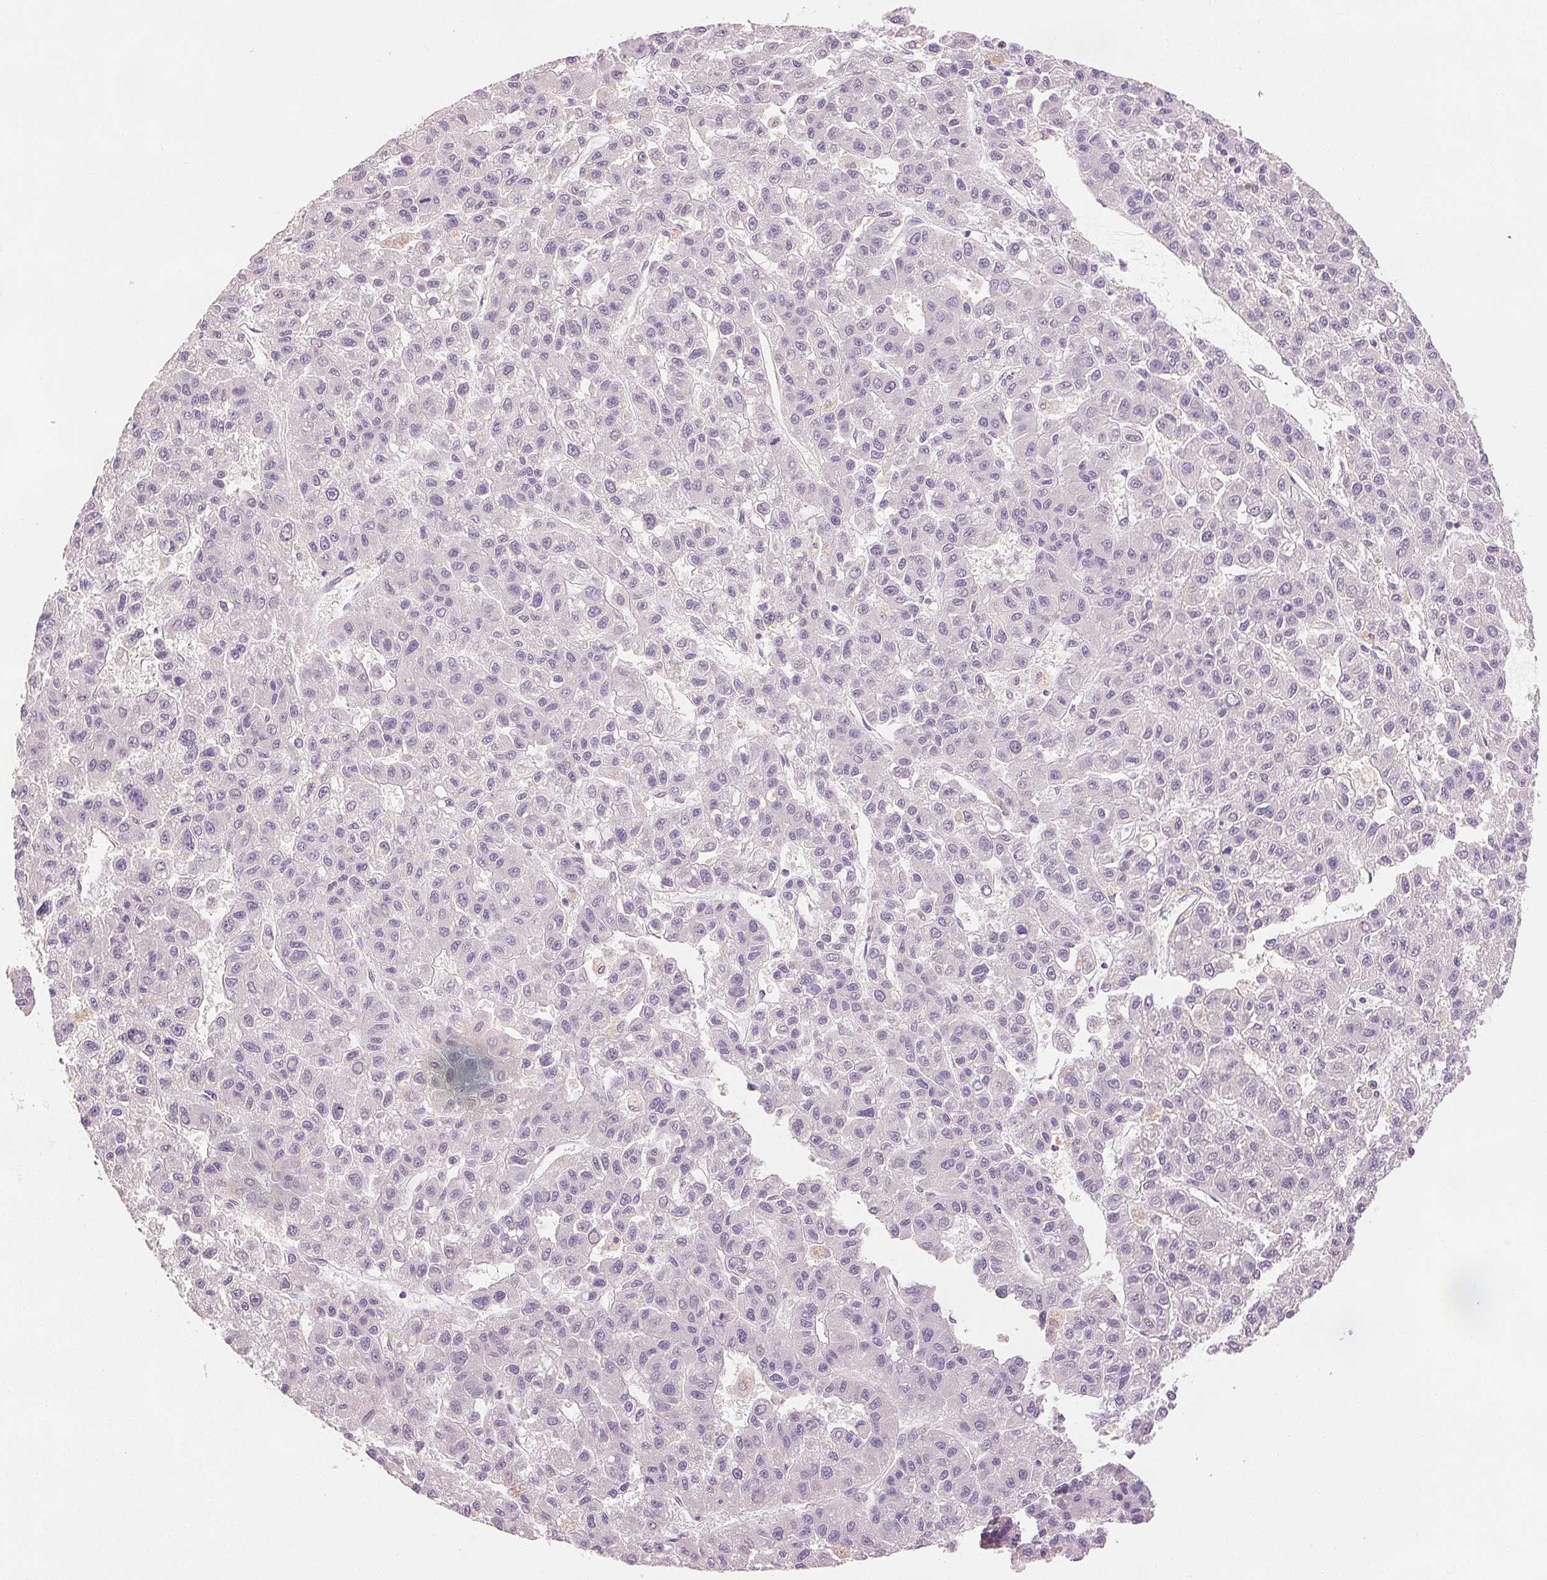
{"staining": {"intensity": "negative", "quantity": "none", "location": "none"}, "tissue": "liver cancer", "cell_type": "Tumor cells", "image_type": "cancer", "snomed": [{"axis": "morphology", "description": "Carcinoma, Hepatocellular, NOS"}, {"axis": "topography", "description": "Liver"}], "caption": "IHC image of neoplastic tissue: liver cancer stained with DAB demonstrates no significant protein positivity in tumor cells. (DAB IHC, high magnification).", "gene": "RUNX2", "patient": {"sex": "male", "age": 70}}